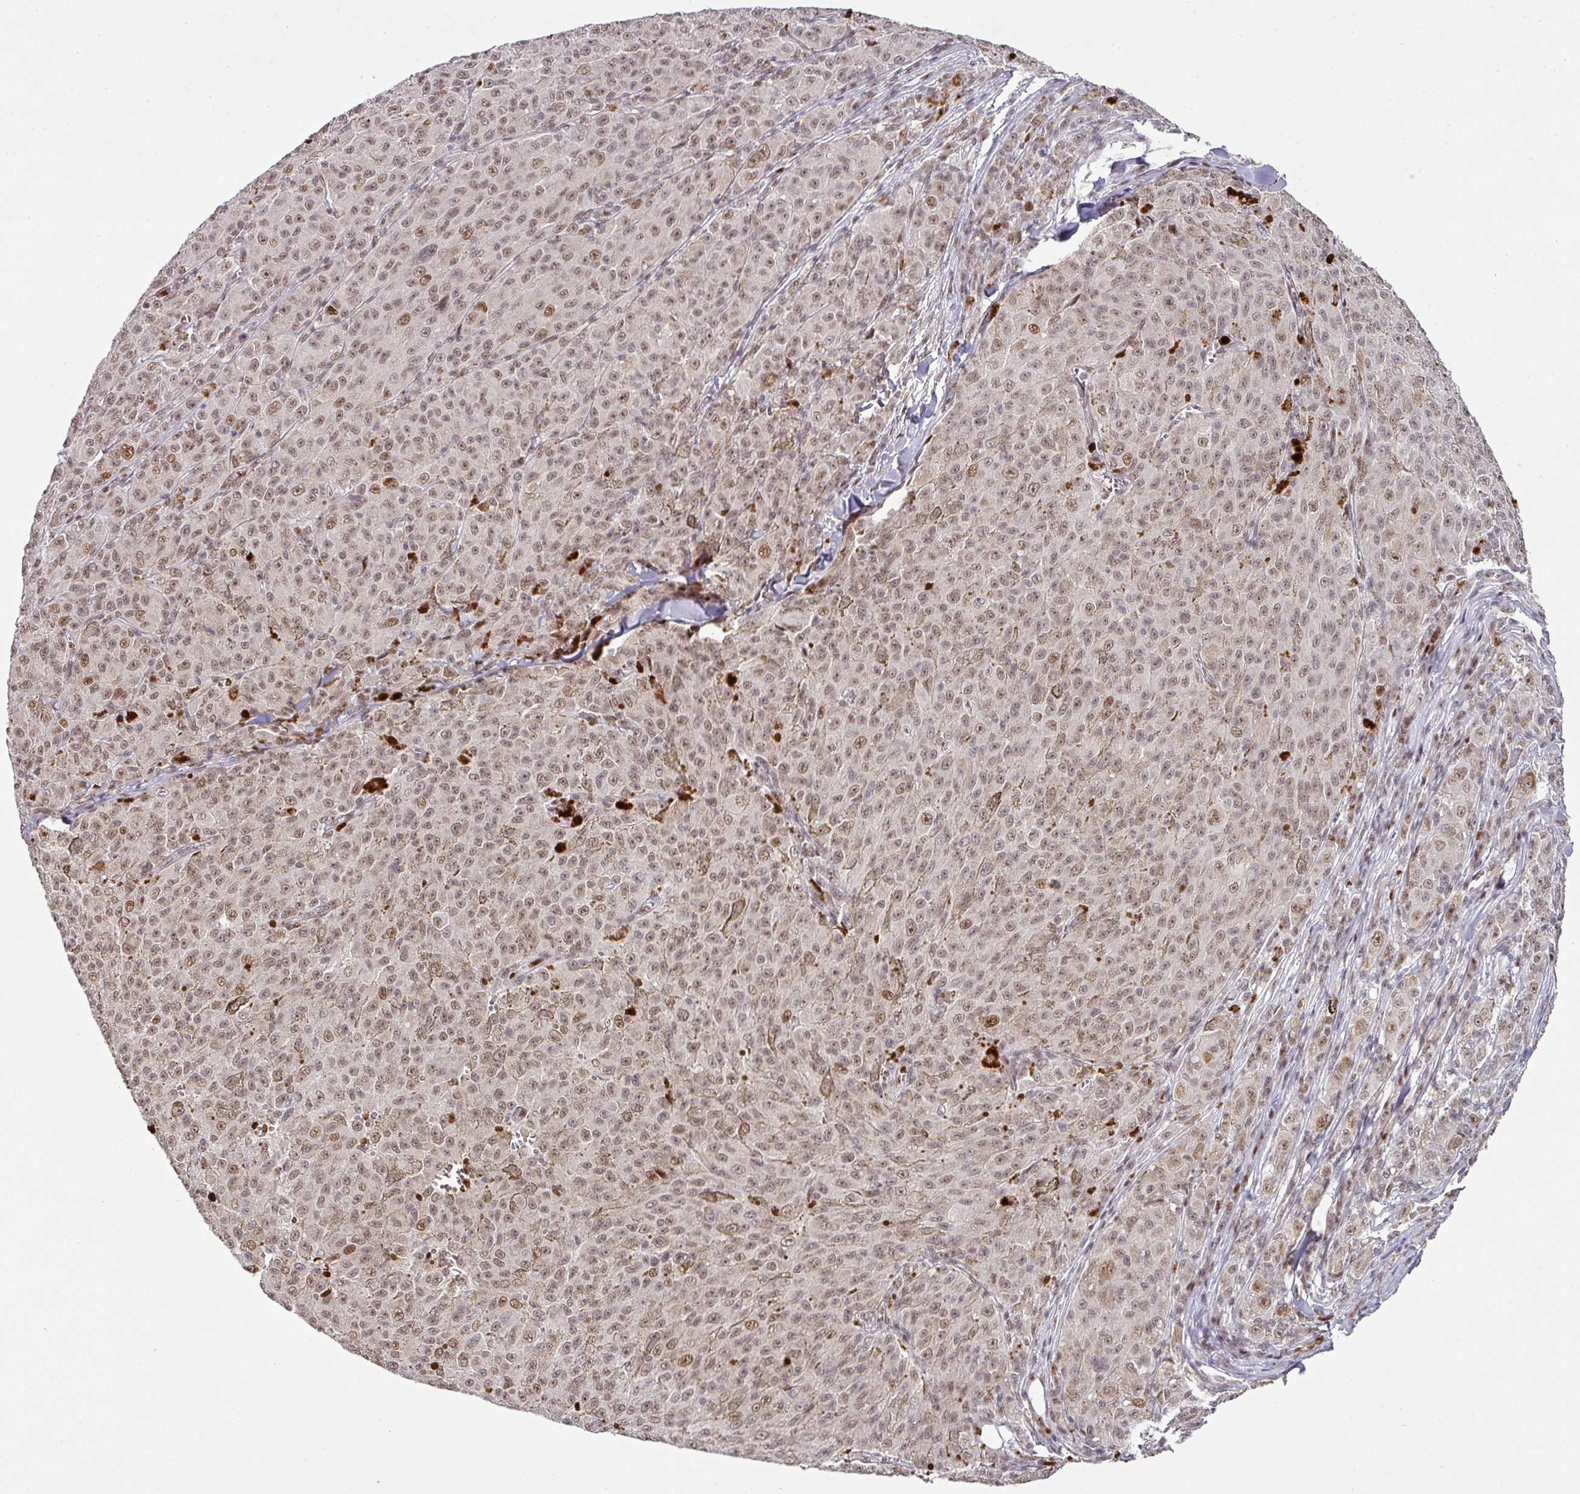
{"staining": {"intensity": "weak", "quantity": ">75%", "location": "nuclear"}, "tissue": "melanoma", "cell_type": "Tumor cells", "image_type": "cancer", "snomed": [{"axis": "morphology", "description": "Malignant melanoma, NOS"}, {"axis": "topography", "description": "Skin"}], "caption": "Immunohistochemical staining of human melanoma reveals low levels of weak nuclear positivity in about >75% of tumor cells. (DAB (3,3'-diaminobenzidine) IHC with brightfield microscopy, high magnification).", "gene": "NEIL1", "patient": {"sex": "female", "age": 52}}